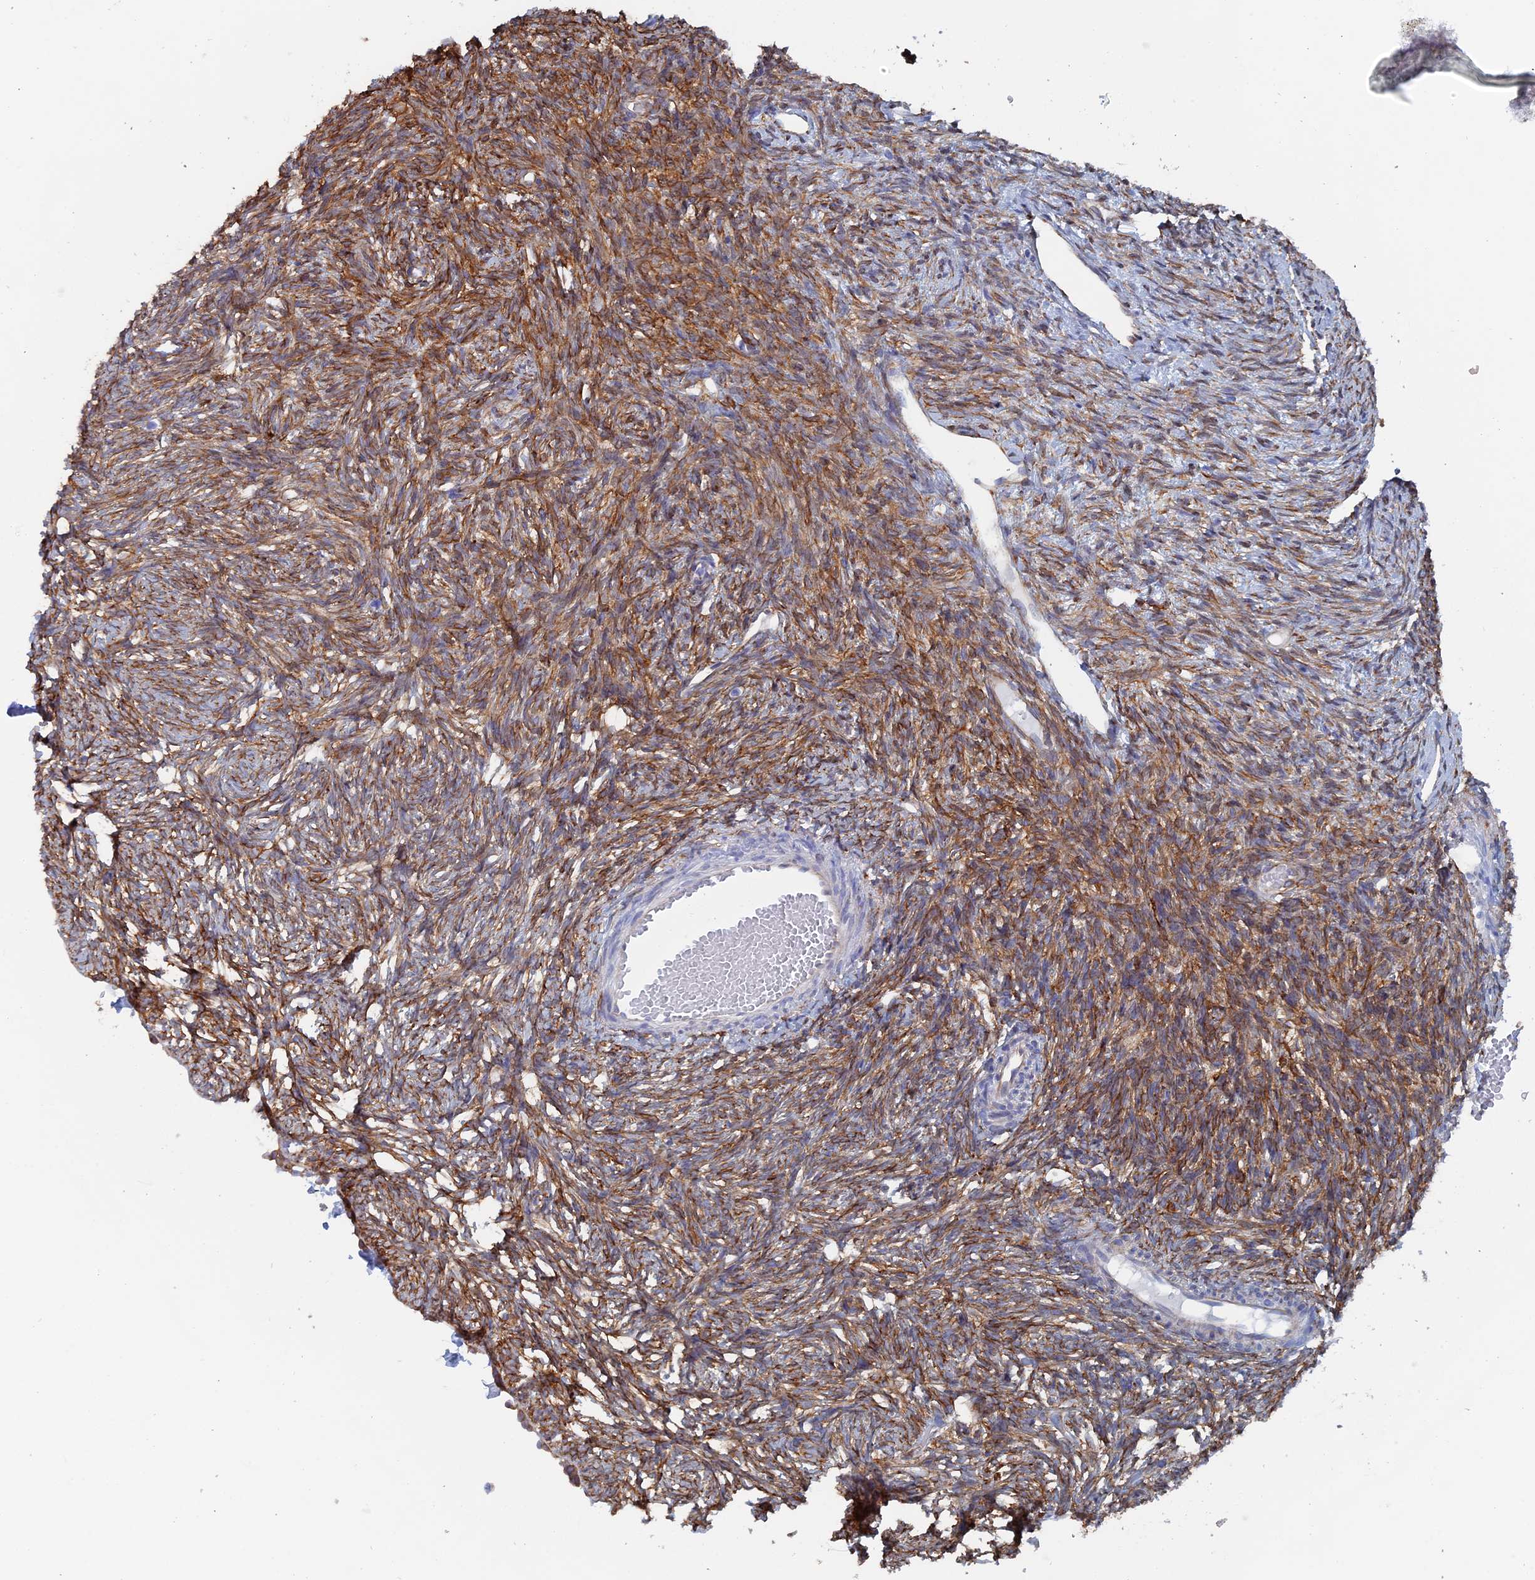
{"staining": {"intensity": "moderate", "quantity": ">75%", "location": "cytoplasmic/membranous"}, "tissue": "ovary", "cell_type": "Follicle cells", "image_type": "normal", "snomed": [{"axis": "morphology", "description": "Normal tissue, NOS"}, {"axis": "topography", "description": "Ovary"}], "caption": "Brown immunohistochemical staining in benign human ovary demonstrates moderate cytoplasmic/membranous positivity in about >75% of follicle cells. The staining is performed using DAB (3,3'-diaminobenzidine) brown chromogen to label protein expression. The nuclei are counter-stained blue using hematoxylin.", "gene": "COG7", "patient": {"sex": "female", "age": 51}}